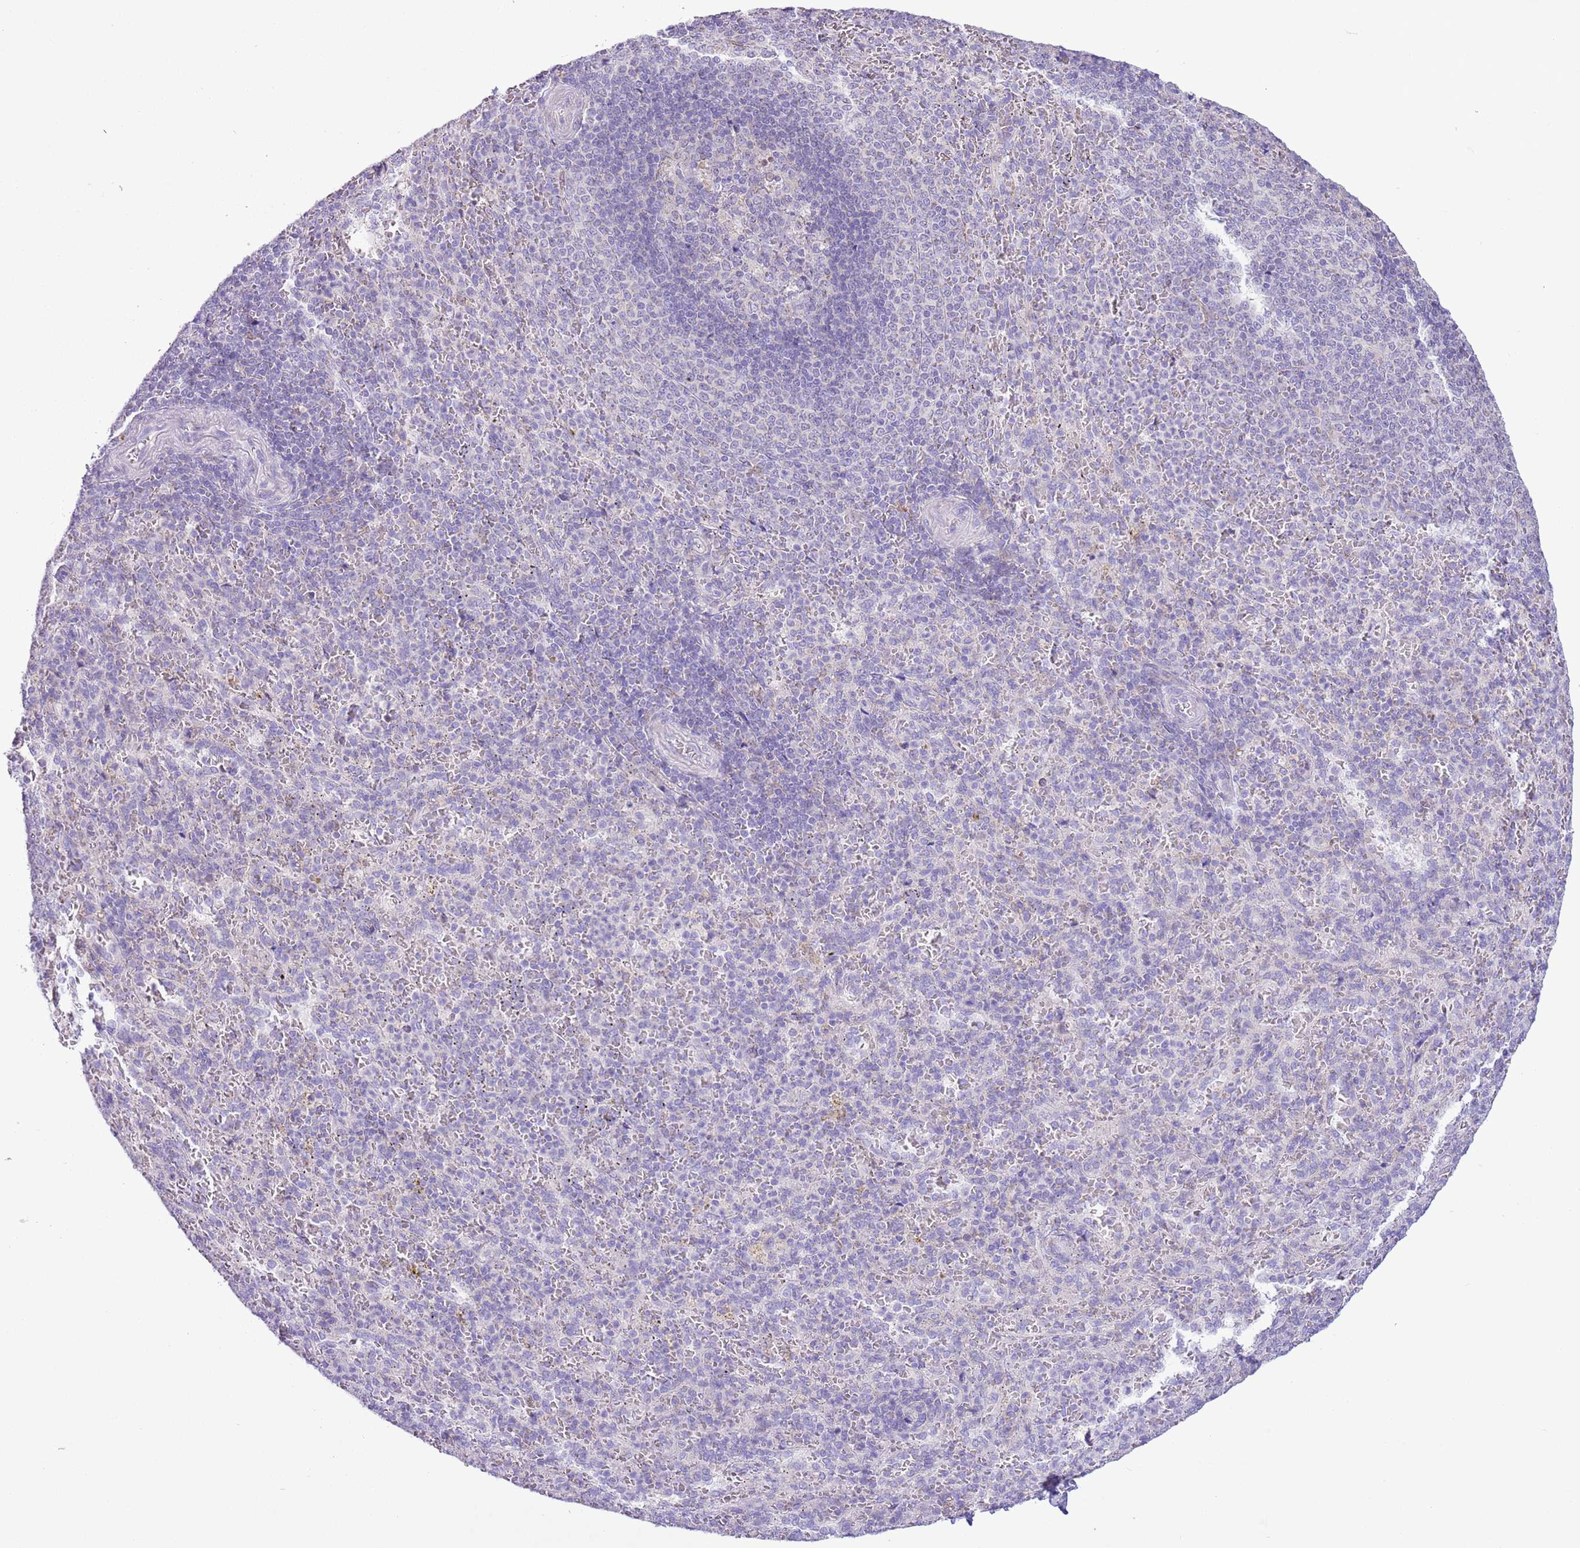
{"staining": {"intensity": "negative", "quantity": "none", "location": "none"}, "tissue": "spleen", "cell_type": "Cells in red pulp", "image_type": "normal", "snomed": [{"axis": "morphology", "description": "Normal tissue, NOS"}, {"axis": "topography", "description": "Spleen"}], "caption": "A histopathology image of spleen stained for a protein exhibits no brown staining in cells in red pulp. The staining is performed using DAB (3,3'-diaminobenzidine) brown chromogen with nuclei counter-stained in using hematoxylin.", "gene": "ZNF697", "patient": {"sex": "female", "age": 21}}